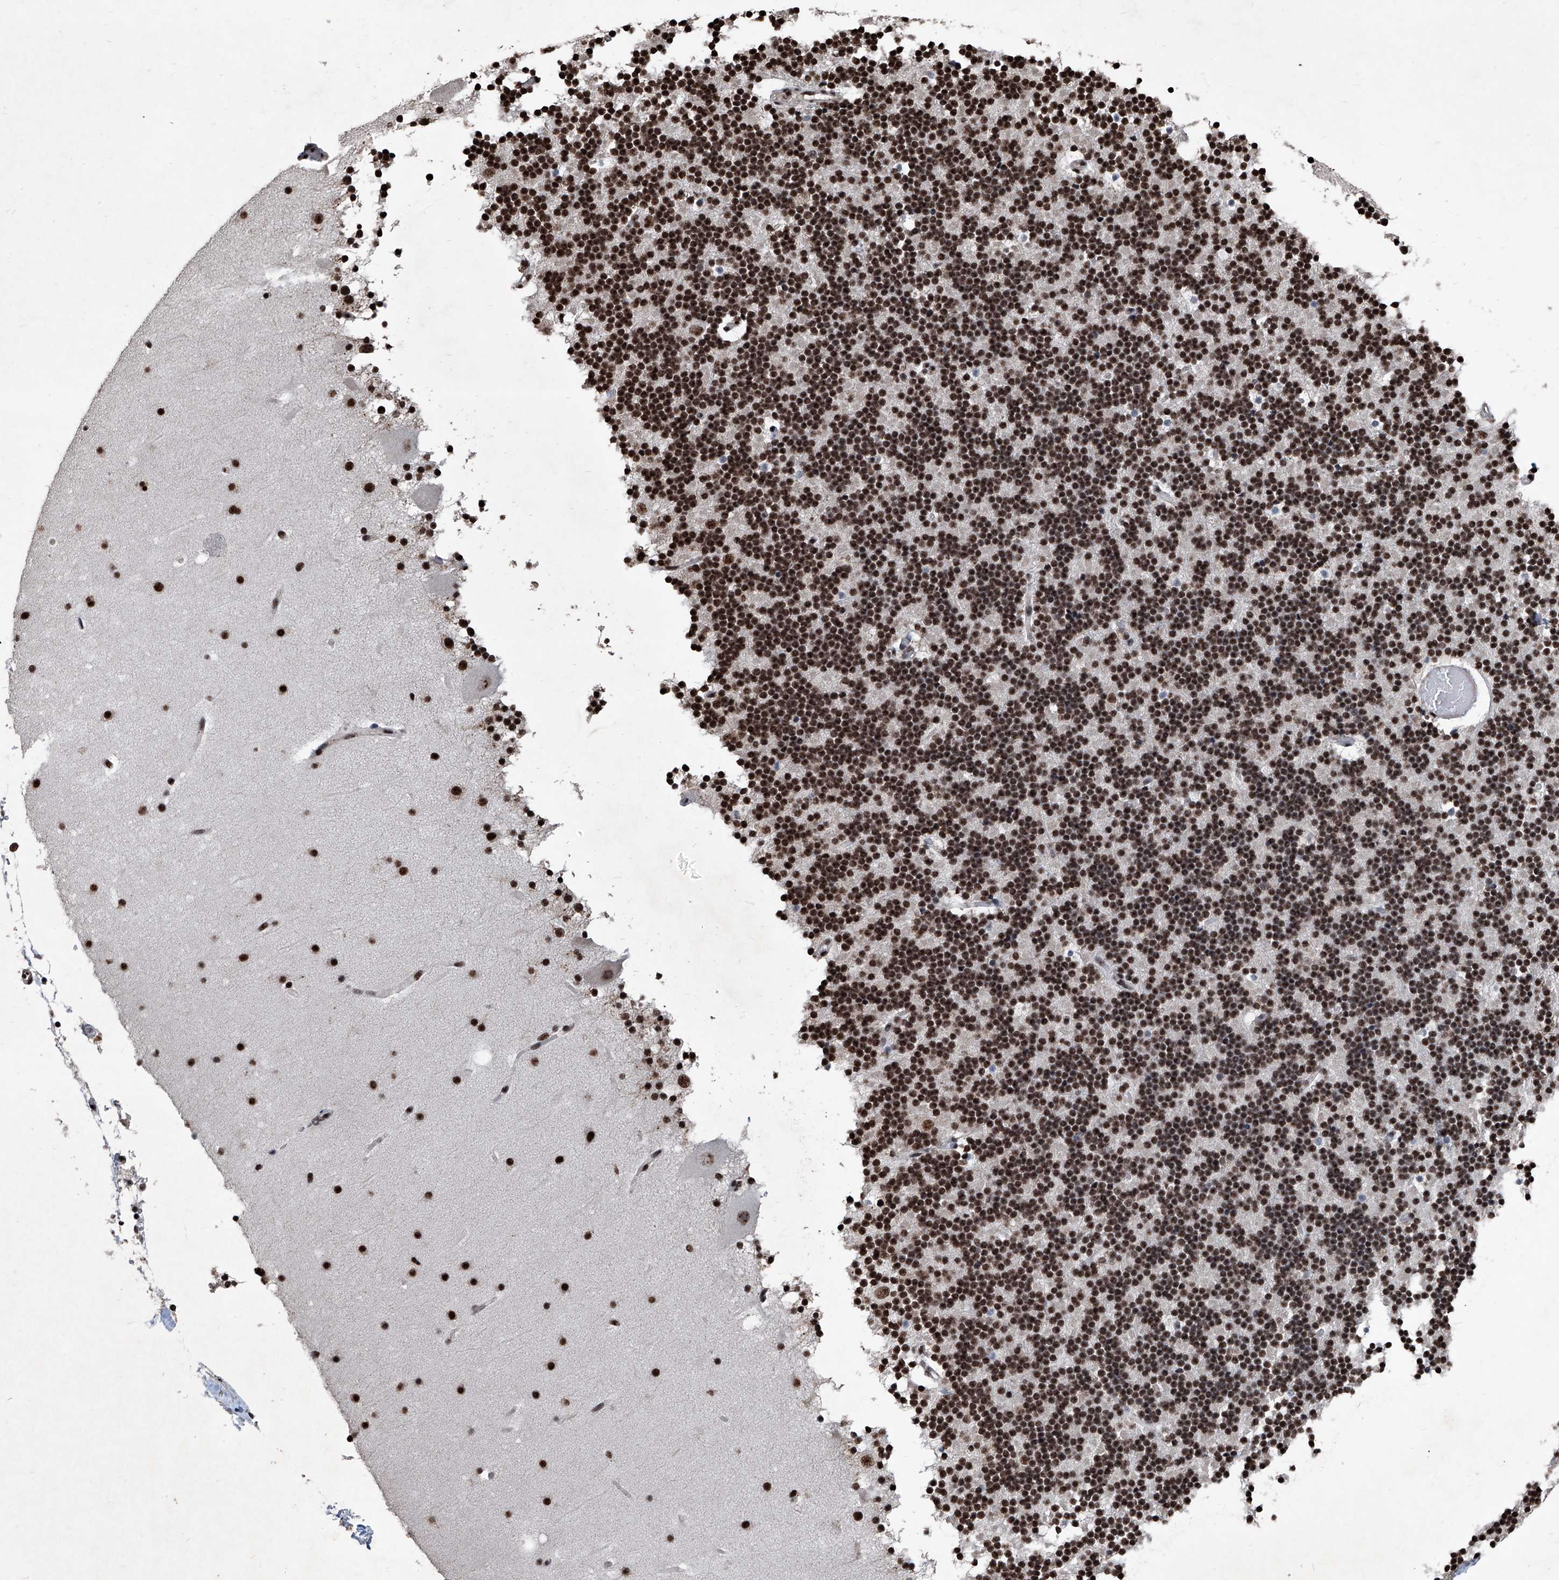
{"staining": {"intensity": "strong", "quantity": "25%-75%", "location": "nuclear"}, "tissue": "cerebellum", "cell_type": "Cells in granular layer", "image_type": "normal", "snomed": [{"axis": "morphology", "description": "Normal tissue, NOS"}, {"axis": "topography", "description": "Cerebellum"}], "caption": "Immunohistochemistry (IHC) staining of normal cerebellum, which exhibits high levels of strong nuclear expression in about 25%-75% of cells in granular layer indicating strong nuclear protein expression. The staining was performed using DAB (brown) for protein detection and nuclei were counterstained in hematoxylin (blue).", "gene": "DDX39B", "patient": {"sex": "male", "age": 57}}